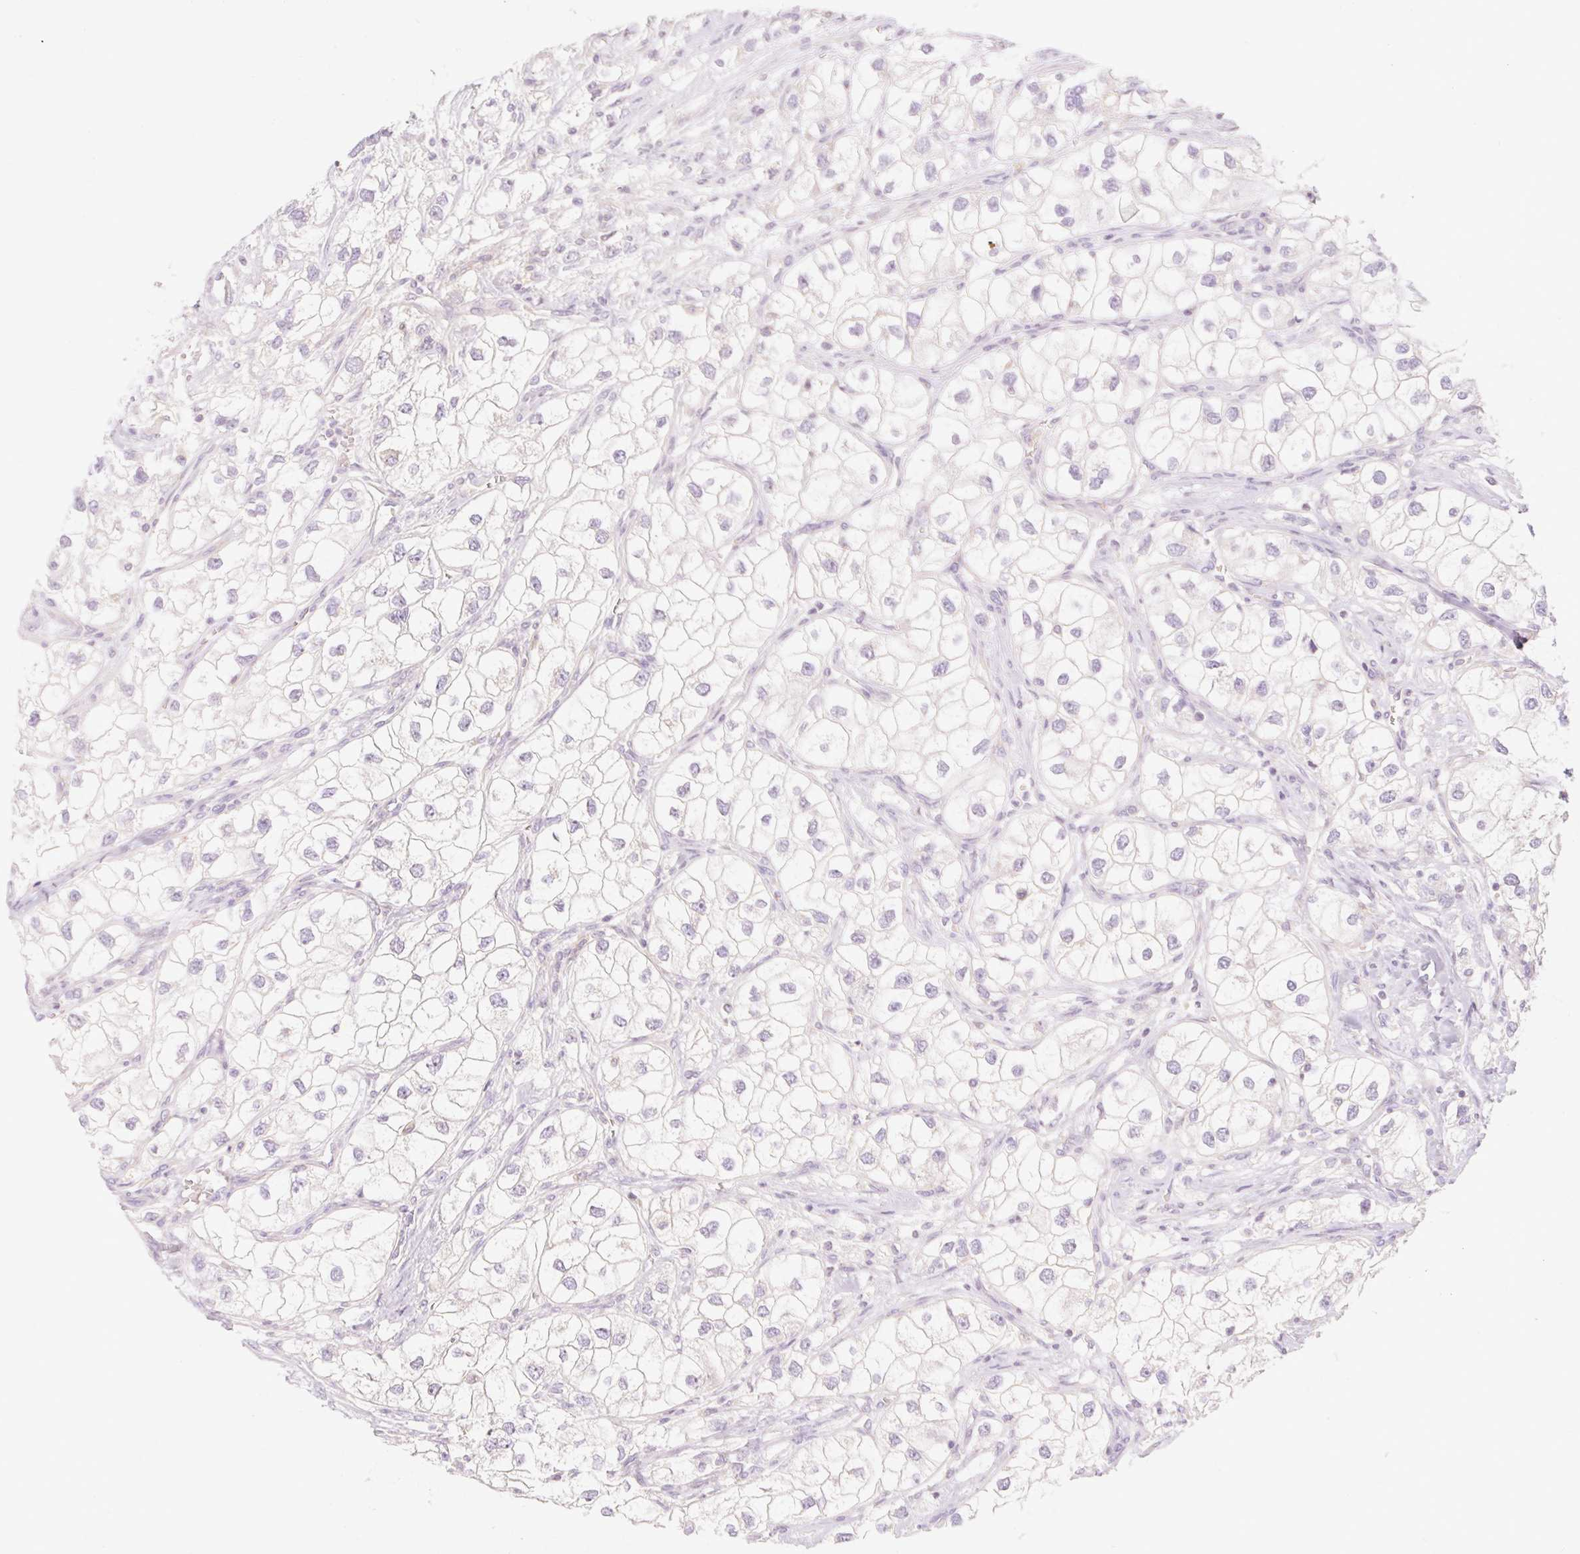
{"staining": {"intensity": "negative", "quantity": "none", "location": "none"}, "tissue": "renal cancer", "cell_type": "Tumor cells", "image_type": "cancer", "snomed": [{"axis": "morphology", "description": "Adenocarcinoma, NOS"}, {"axis": "topography", "description": "Kidney"}], "caption": "This is an IHC histopathology image of renal adenocarcinoma. There is no expression in tumor cells.", "gene": "MYO1D", "patient": {"sex": "male", "age": 59}}